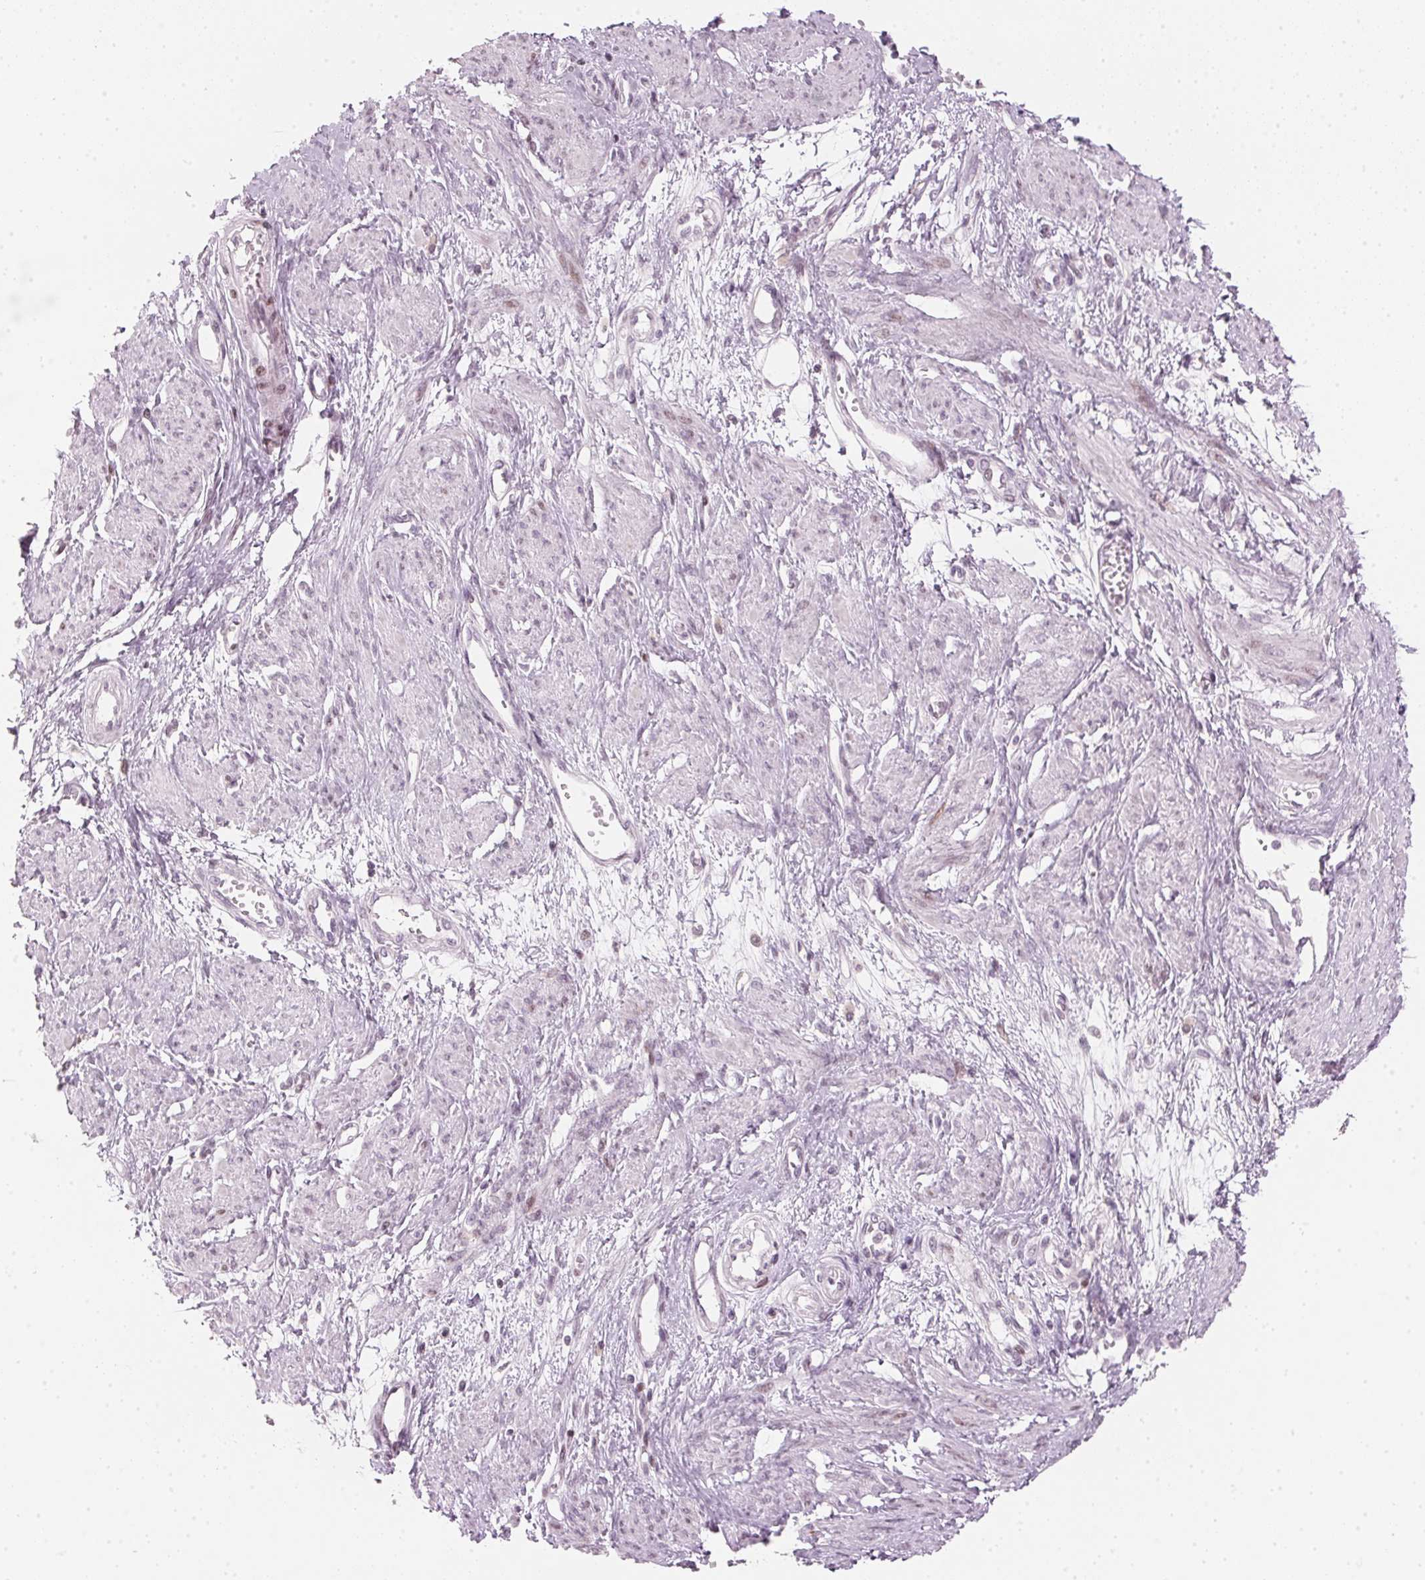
{"staining": {"intensity": "negative", "quantity": "none", "location": "none"}, "tissue": "smooth muscle", "cell_type": "Smooth muscle cells", "image_type": "normal", "snomed": [{"axis": "morphology", "description": "Normal tissue, NOS"}, {"axis": "topography", "description": "Smooth muscle"}, {"axis": "topography", "description": "Uterus"}], "caption": "Human smooth muscle stained for a protein using immunohistochemistry demonstrates no expression in smooth muscle cells.", "gene": "SFRP4", "patient": {"sex": "female", "age": 39}}